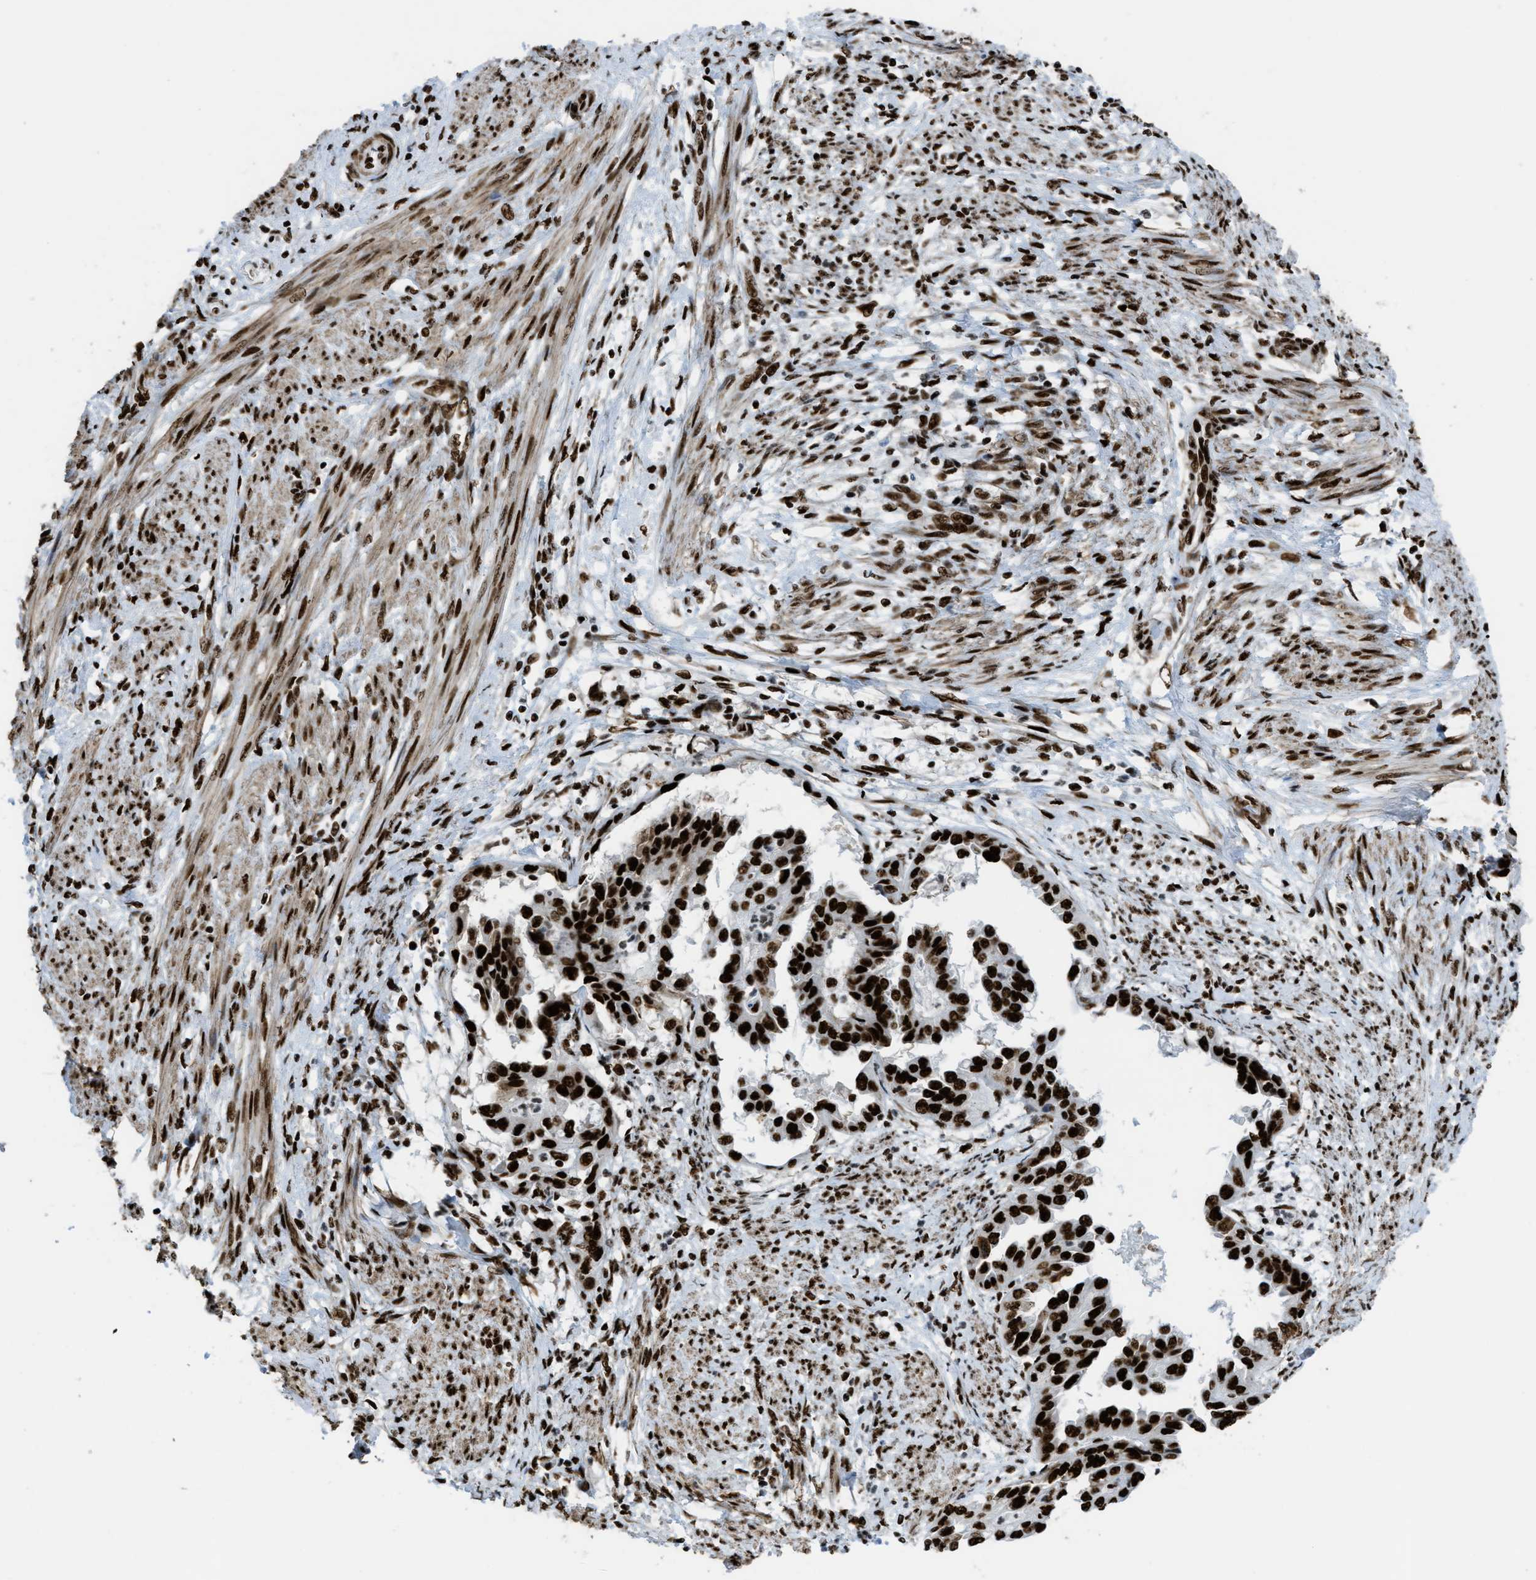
{"staining": {"intensity": "strong", "quantity": ">75%", "location": "nuclear"}, "tissue": "endometrial cancer", "cell_type": "Tumor cells", "image_type": "cancer", "snomed": [{"axis": "morphology", "description": "Adenocarcinoma, NOS"}, {"axis": "topography", "description": "Endometrium"}], "caption": "The image shows a brown stain indicating the presence of a protein in the nuclear of tumor cells in endometrial adenocarcinoma. (Brightfield microscopy of DAB IHC at high magnification).", "gene": "ZNF207", "patient": {"sex": "female", "age": 85}}